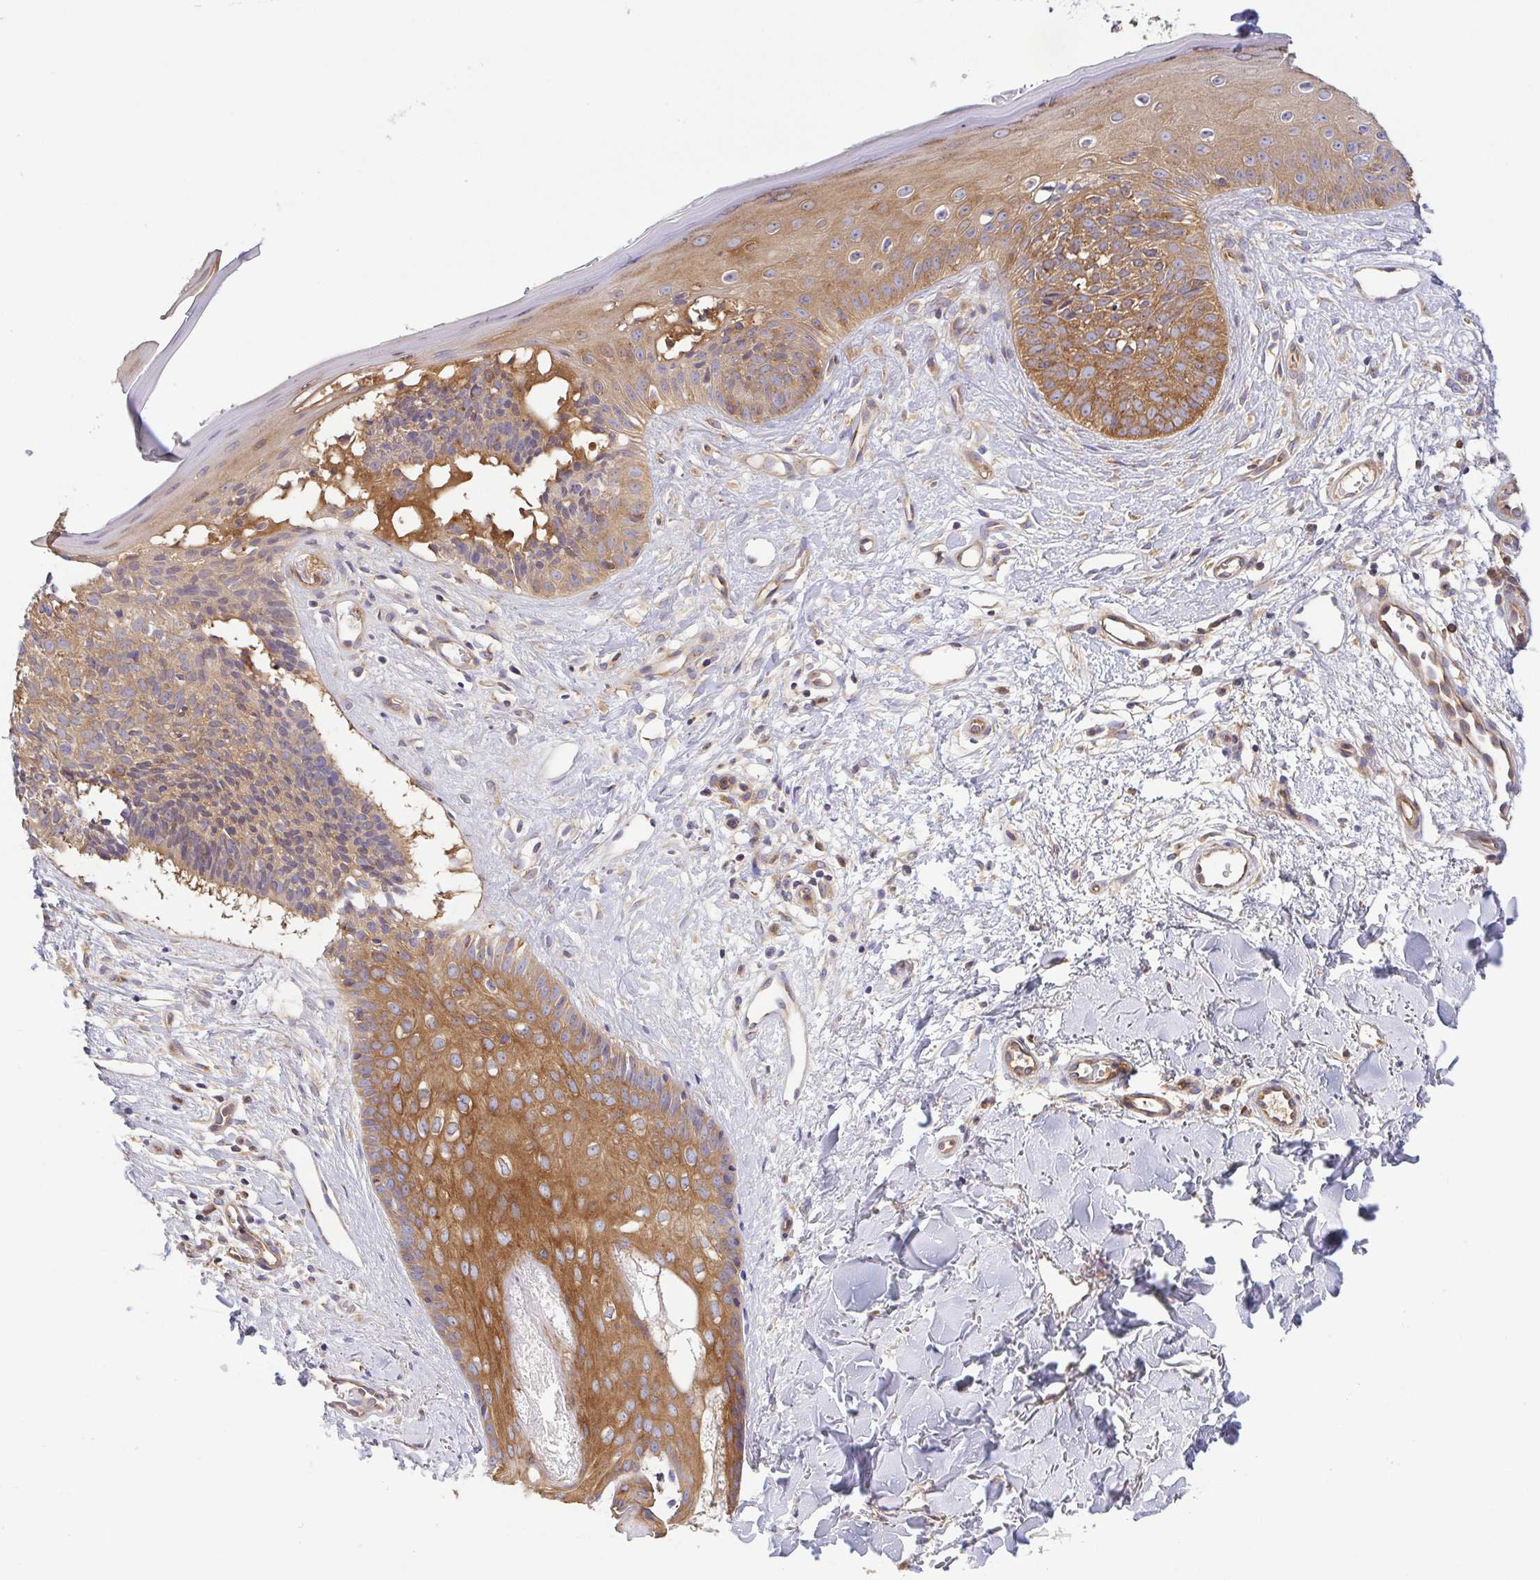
{"staining": {"intensity": "weak", "quantity": ">75%", "location": "cytoplasmic/membranous"}, "tissue": "skin cancer", "cell_type": "Tumor cells", "image_type": "cancer", "snomed": [{"axis": "morphology", "description": "Basal cell carcinoma"}, {"axis": "topography", "description": "Skin"}], "caption": "Skin basal cell carcinoma stained with a protein marker displays weak staining in tumor cells.", "gene": "KIF5B", "patient": {"sex": "male", "age": 51}}